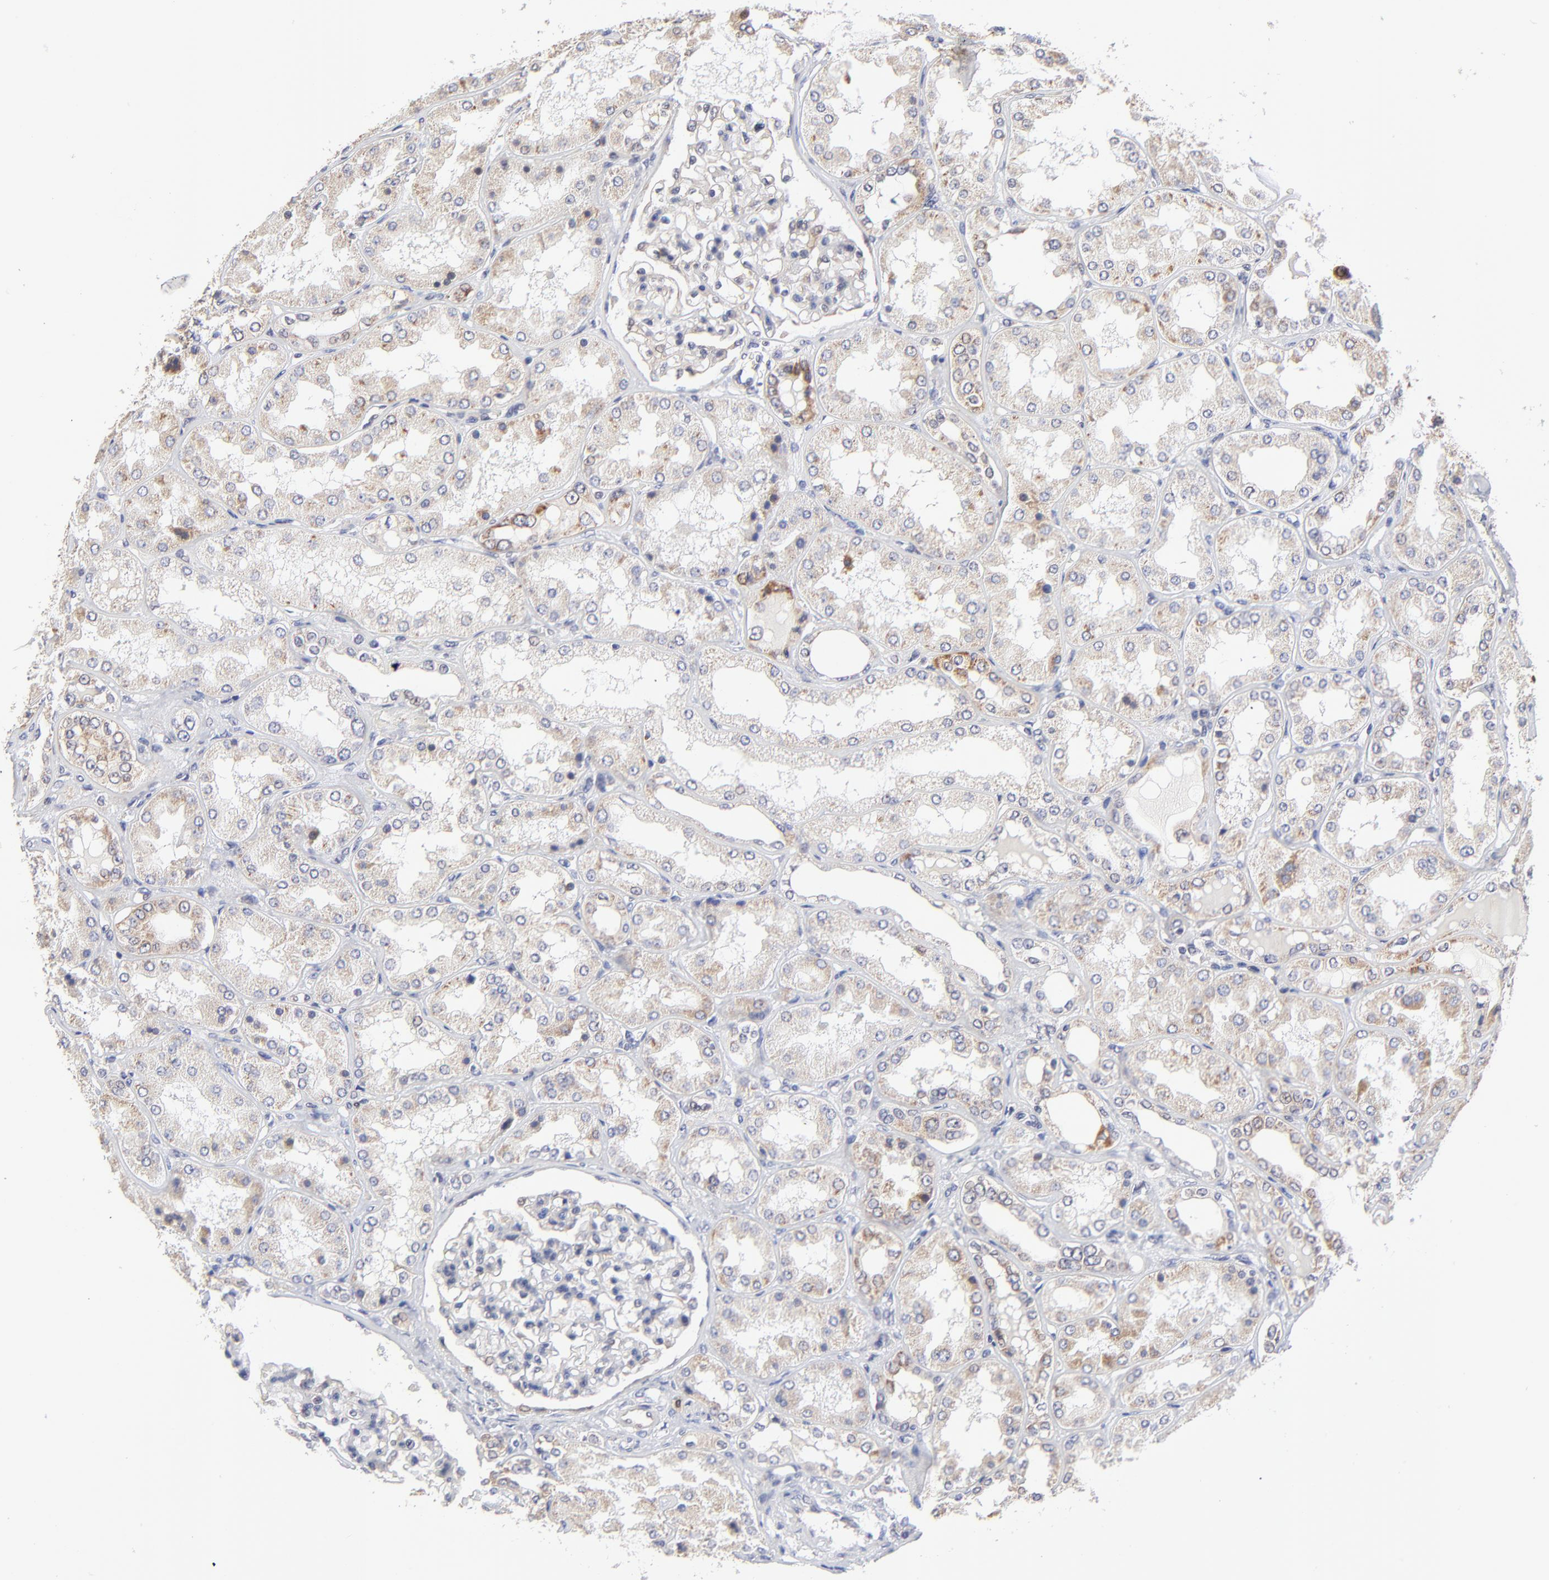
{"staining": {"intensity": "negative", "quantity": "none", "location": "none"}, "tissue": "kidney", "cell_type": "Cells in glomeruli", "image_type": "normal", "snomed": [{"axis": "morphology", "description": "Normal tissue, NOS"}, {"axis": "topography", "description": "Kidney"}], "caption": "Immunohistochemistry (IHC) image of benign kidney: kidney stained with DAB shows no significant protein staining in cells in glomeruli.", "gene": "FBXL12", "patient": {"sex": "female", "age": 56}}